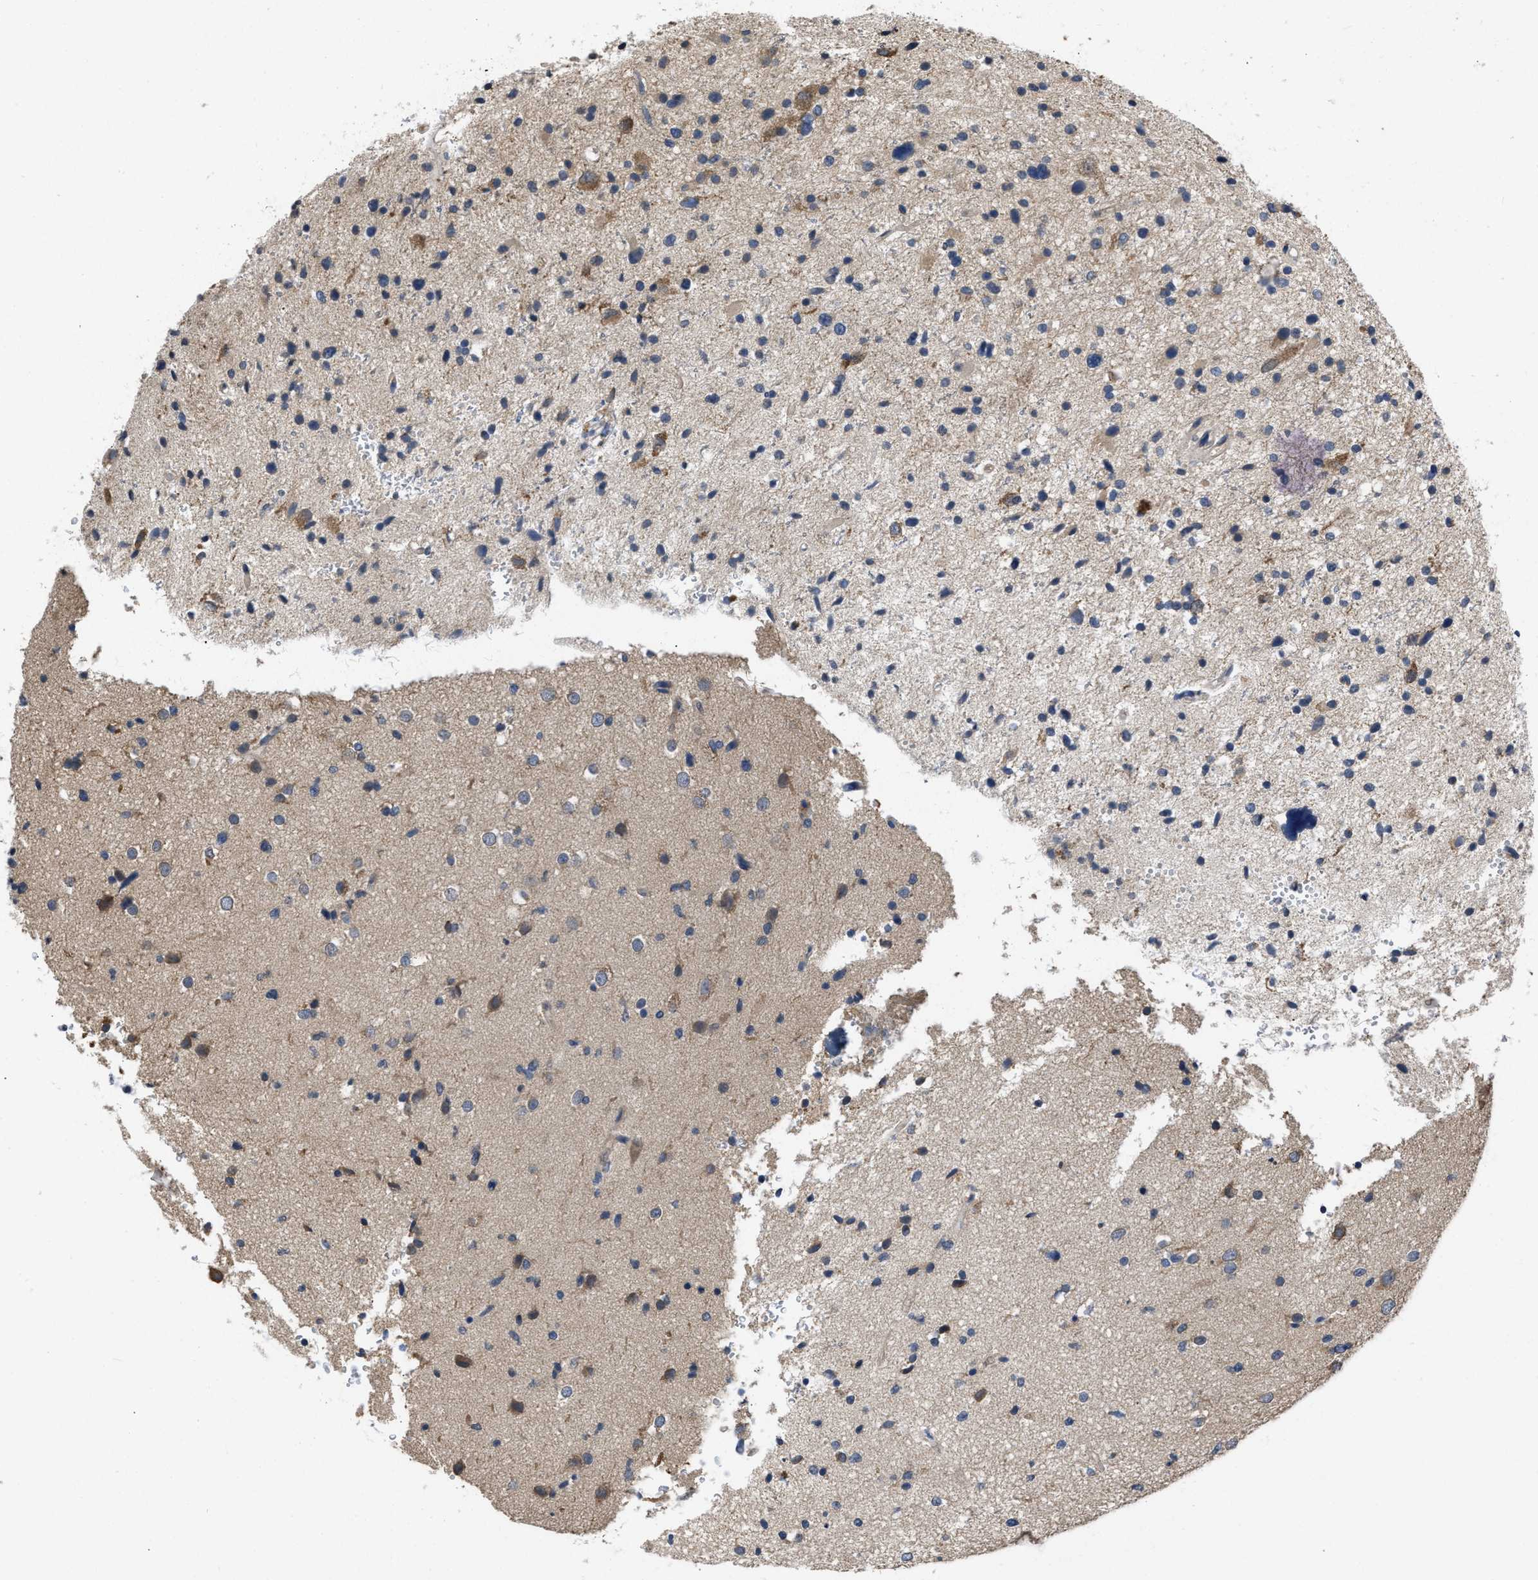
{"staining": {"intensity": "moderate", "quantity": "25%-75%", "location": "cytoplasmic/membranous"}, "tissue": "glioma", "cell_type": "Tumor cells", "image_type": "cancer", "snomed": [{"axis": "morphology", "description": "Glioma, malignant, High grade"}, {"axis": "topography", "description": "Brain"}], "caption": "Brown immunohistochemical staining in human malignant glioma (high-grade) exhibits moderate cytoplasmic/membranous positivity in approximately 25%-75% of tumor cells. (IHC, brightfield microscopy, high magnification).", "gene": "VPS4A", "patient": {"sex": "male", "age": 33}}